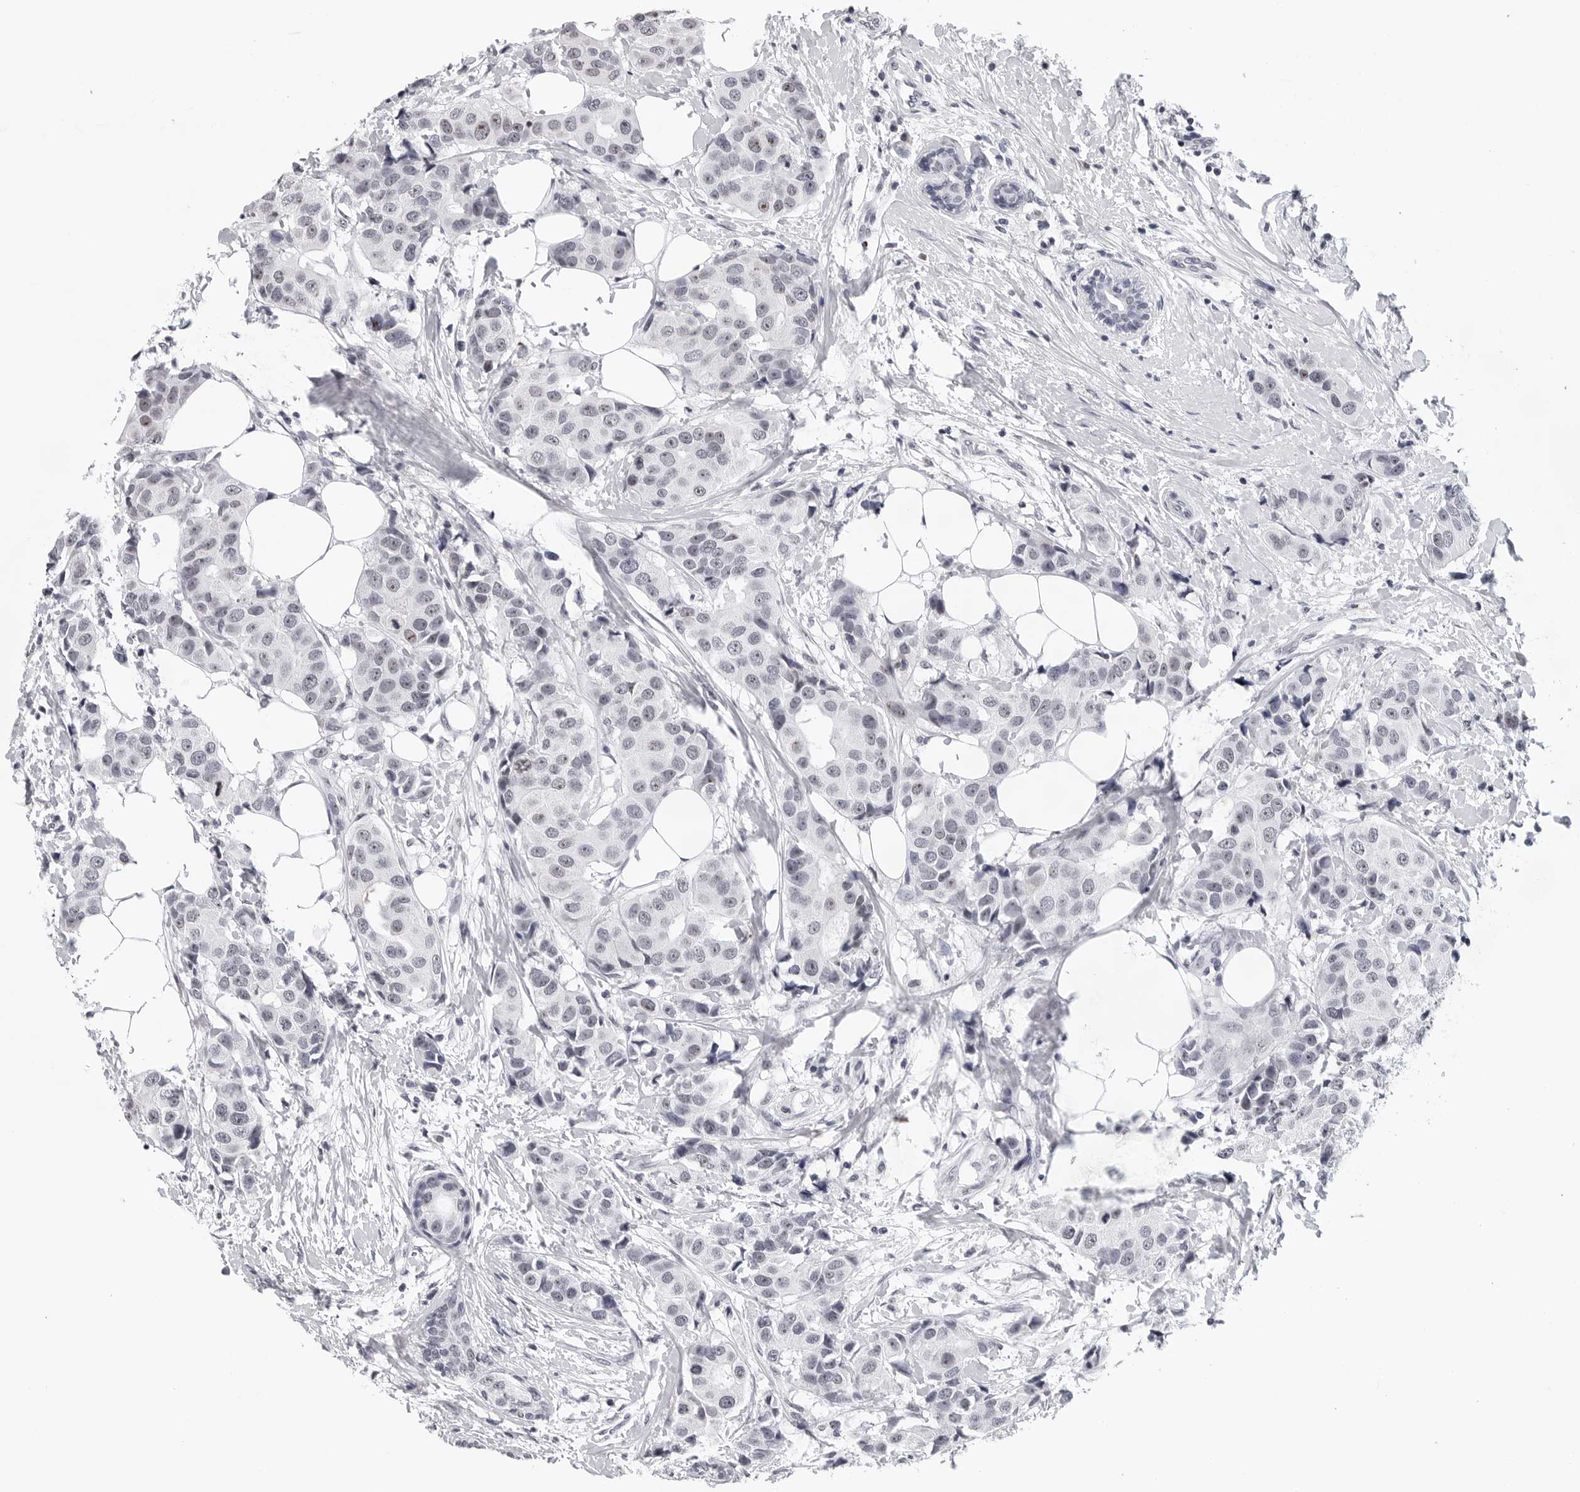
{"staining": {"intensity": "negative", "quantity": "none", "location": "none"}, "tissue": "breast cancer", "cell_type": "Tumor cells", "image_type": "cancer", "snomed": [{"axis": "morphology", "description": "Normal tissue, NOS"}, {"axis": "morphology", "description": "Duct carcinoma"}, {"axis": "topography", "description": "Breast"}], "caption": "Immunohistochemical staining of human breast cancer demonstrates no significant staining in tumor cells. The staining is performed using DAB (3,3'-diaminobenzidine) brown chromogen with nuclei counter-stained in using hematoxylin.", "gene": "GNL2", "patient": {"sex": "female", "age": 39}}